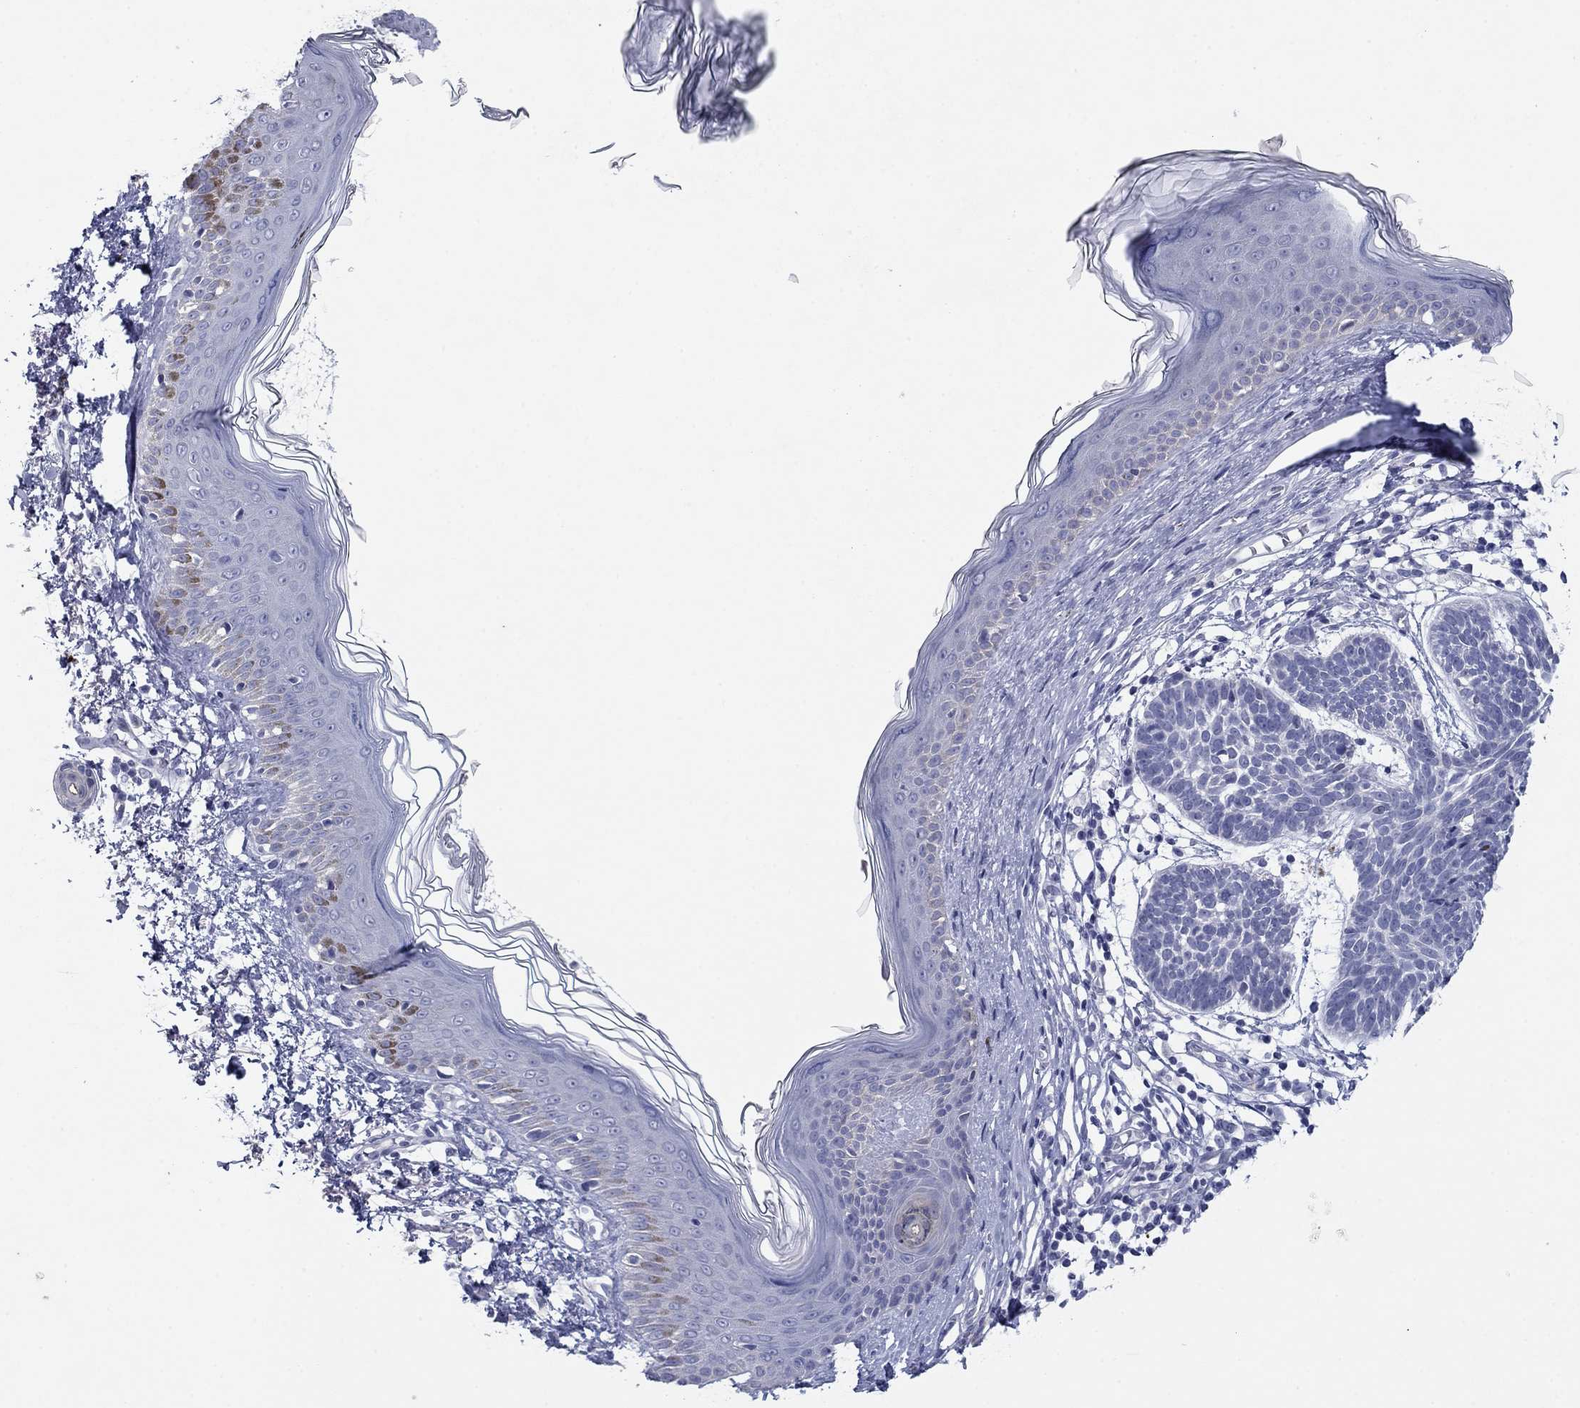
{"staining": {"intensity": "negative", "quantity": "none", "location": "none"}, "tissue": "skin cancer", "cell_type": "Tumor cells", "image_type": "cancer", "snomed": [{"axis": "morphology", "description": "Basal cell carcinoma"}, {"axis": "topography", "description": "Skin"}], "caption": "Immunohistochemical staining of basal cell carcinoma (skin) exhibits no significant positivity in tumor cells. The staining is performed using DAB (3,3'-diaminobenzidine) brown chromogen with nuclei counter-stained in using hematoxylin.", "gene": "PLS1", "patient": {"sex": "male", "age": 85}}